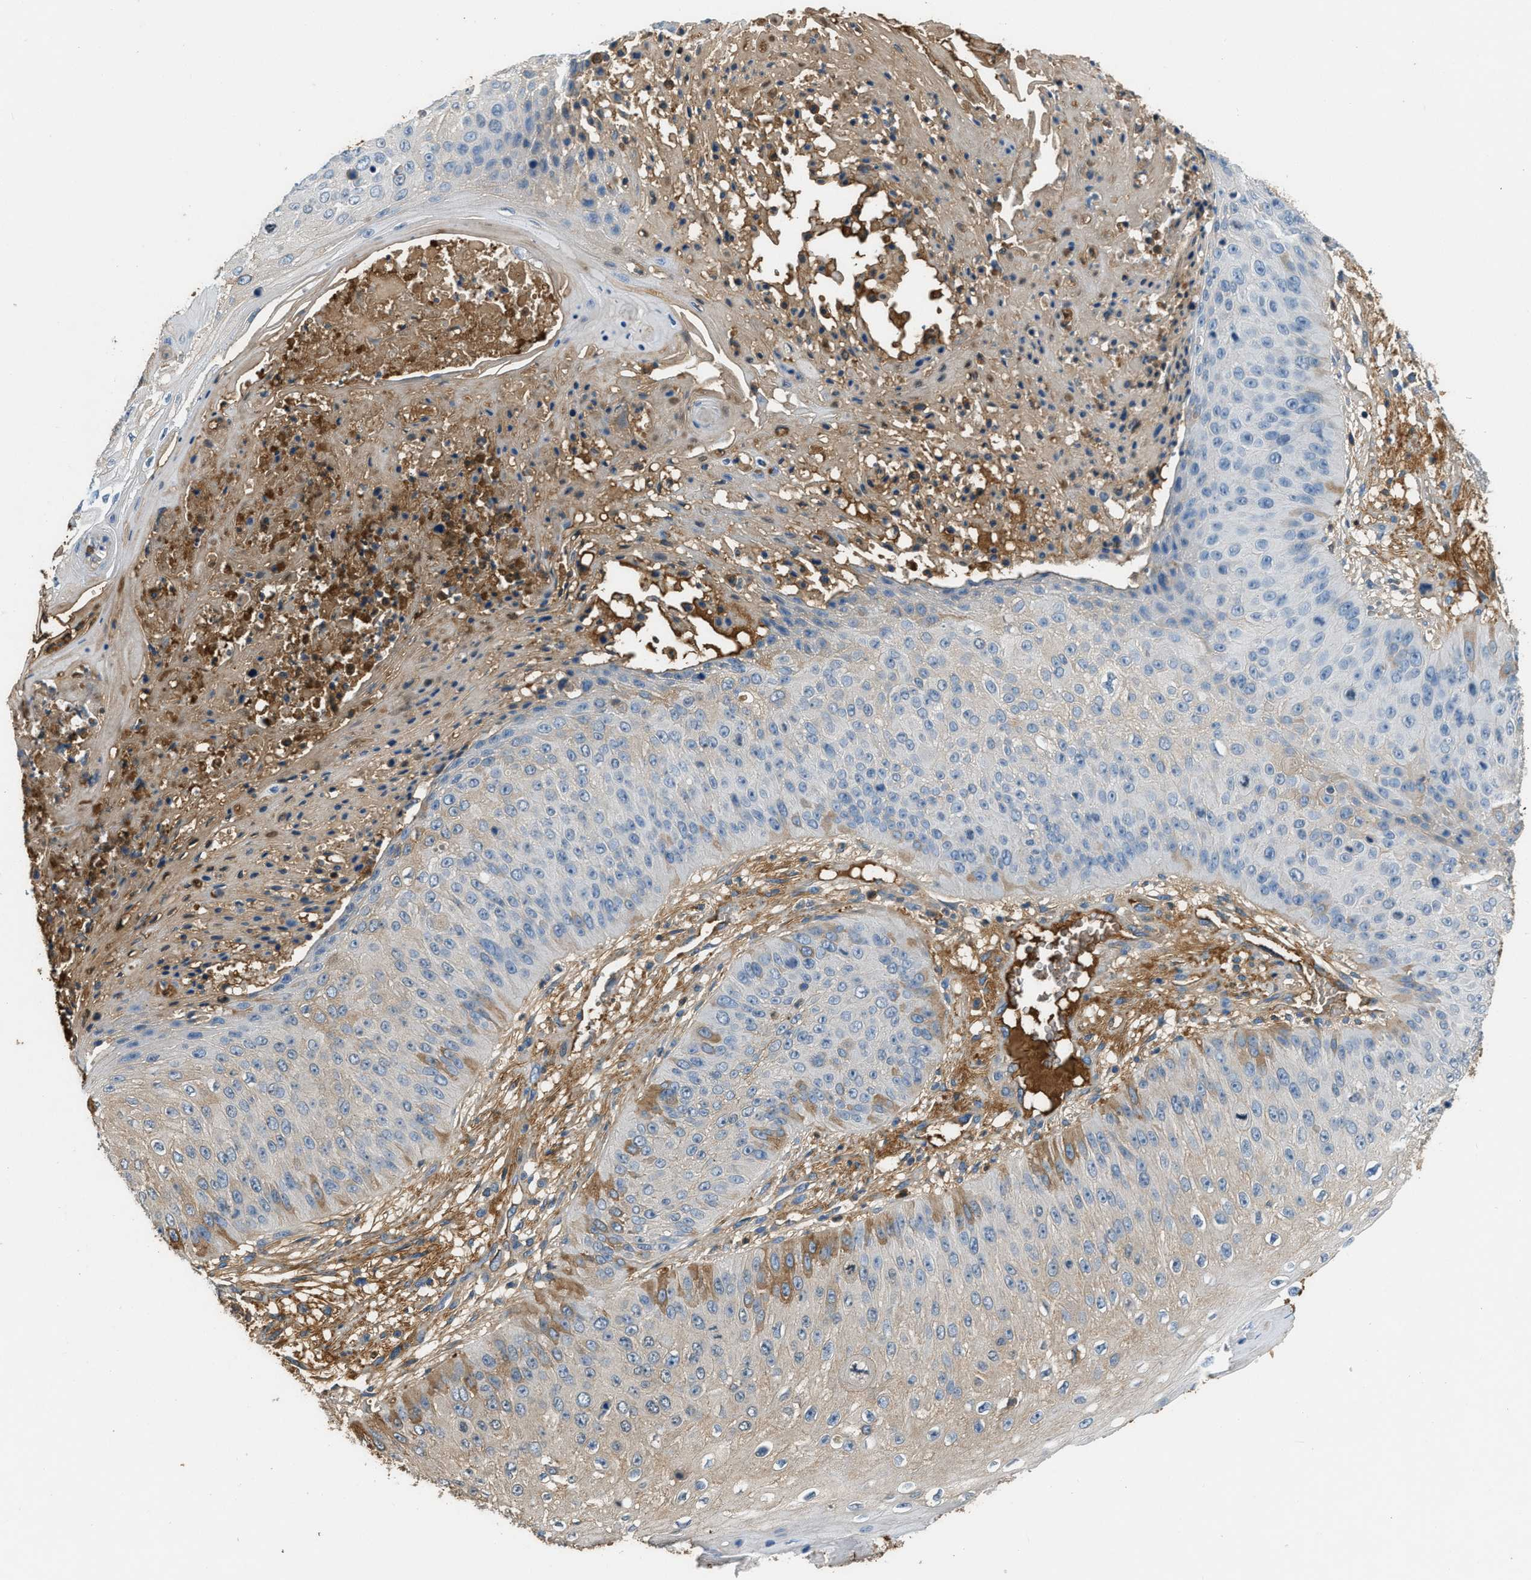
{"staining": {"intensity": "moderate", "quantity": "25%-75%", "location": "cytoplasmic/membranous"}, "tissue": "skin cancer", "cell_type": "Tumor cells", "image_type": "cancer", "snomed": [{"axis": "morphology", "description": "Squamous cell carcinoma, NOS"}, {"axis": "topography", "description": "Skin"}], "caption": "Approximately 25%-75% of tumor cells in skin cancer exhibit moderate cytoplasmic/membranous protein positivity as visualized by brown immunohistochemical staining.", "gene": "STC1", "patient": {"sex": "female", "age": 80}}